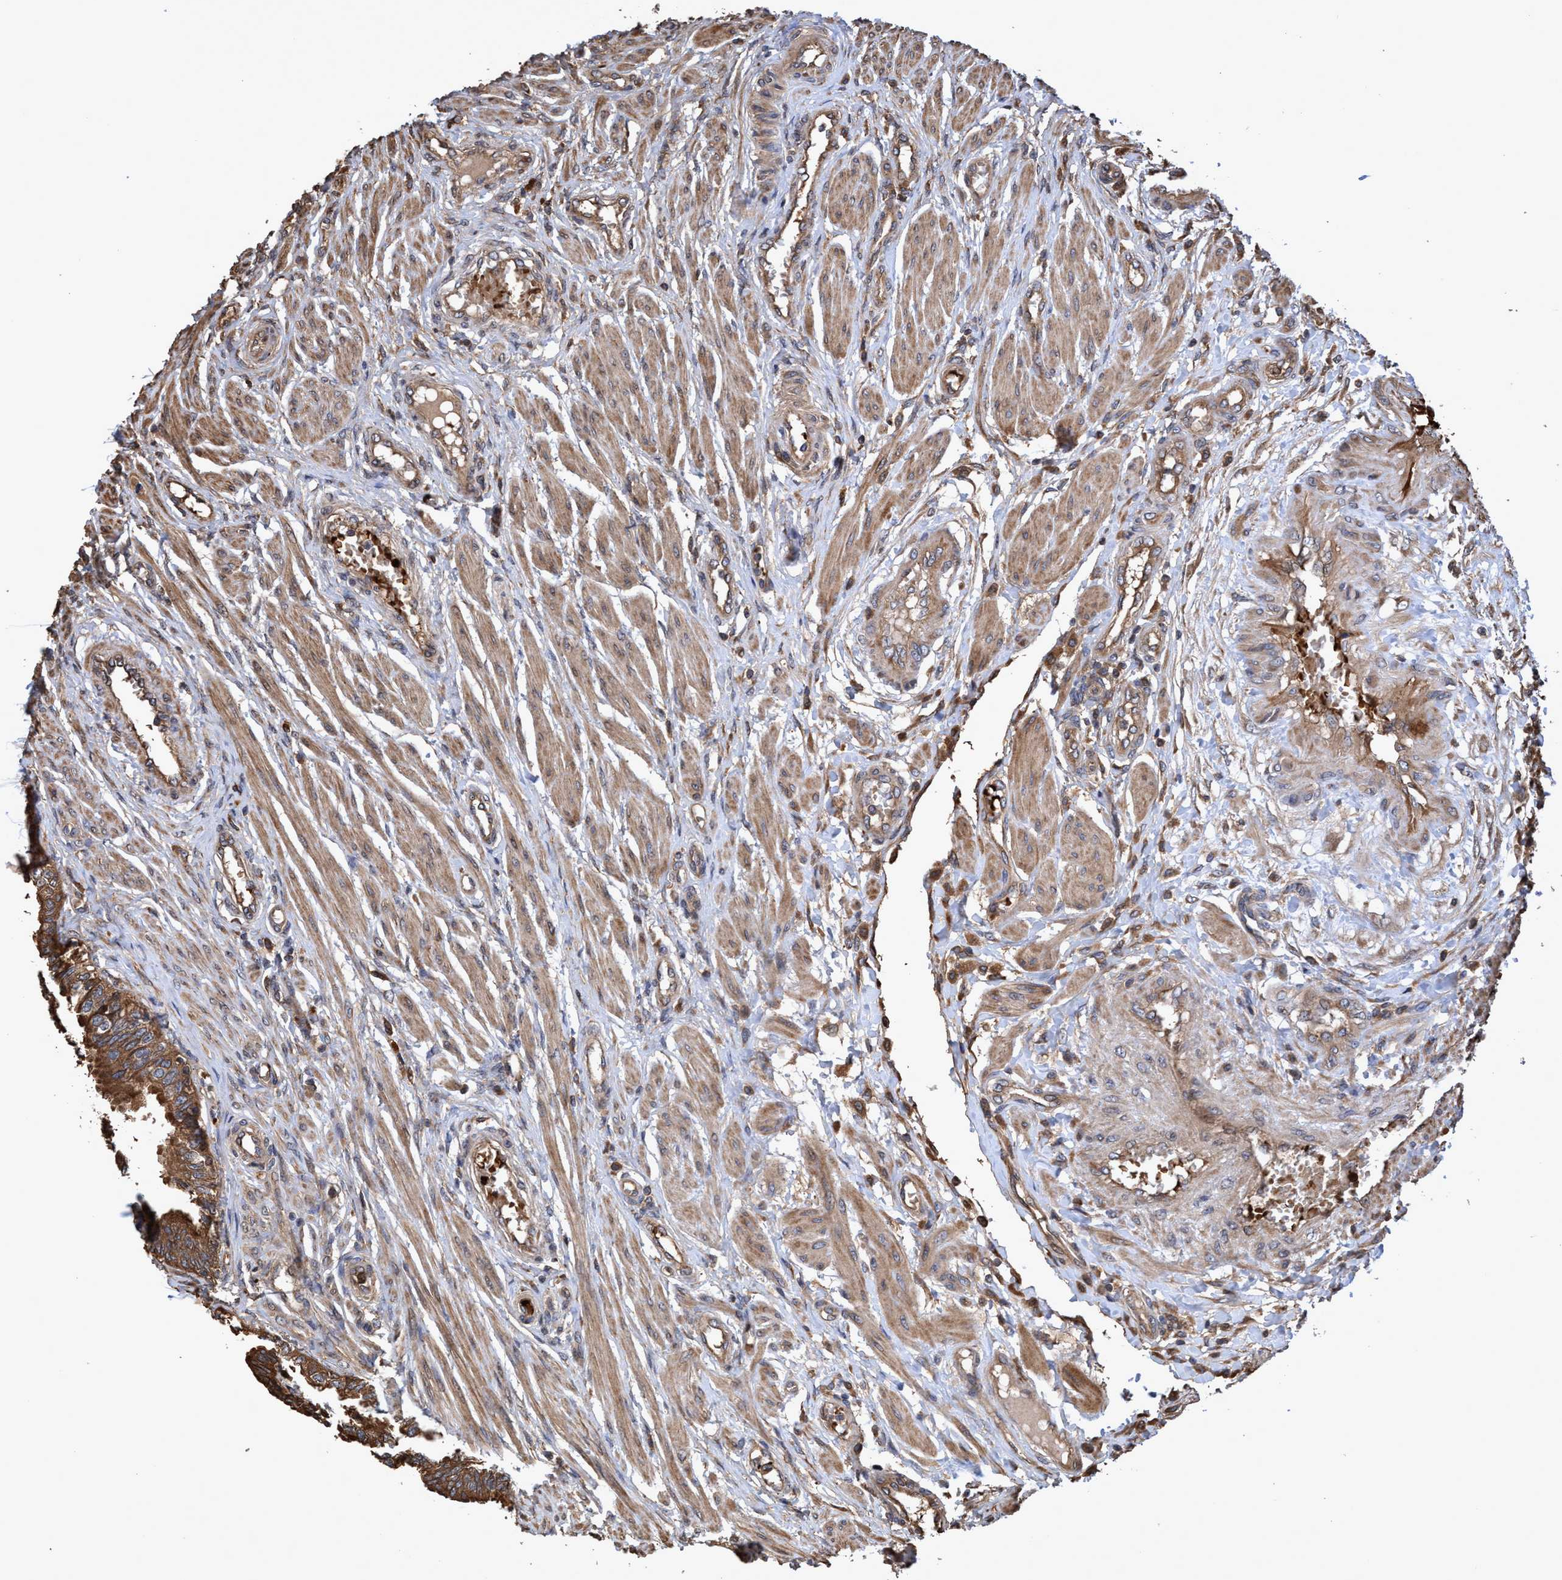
{"staining": {"intensity": "moderate", "quantity": ">75%", "location": "cytoplasmic/membranous"}, "tissue": "fallopian tube", "cell_type": "Glandular cells", "image_type": "normal", "snomed": [{"axis": "morphology", "description": "Normal tissue, NOS"}, {"axis": "topography", "description": "Fallopian tube"}, {"axis": "topography", "description": "Placenta"}], "caption": "The photomicrograph shows immunohistochemical staining of benign fallopian tube. There is moderate cytoplasmic/membranous positivity is appreciated in about >75% of glandular cells. The staining is performed using DAB (3,3'-diaminobenzidine) brown chromogen to label protein expression. The nuclei are counter-stained blue using hematoxylin.", "gene": "CHMP6", "patient": {"sex": "female", "age": 34}}